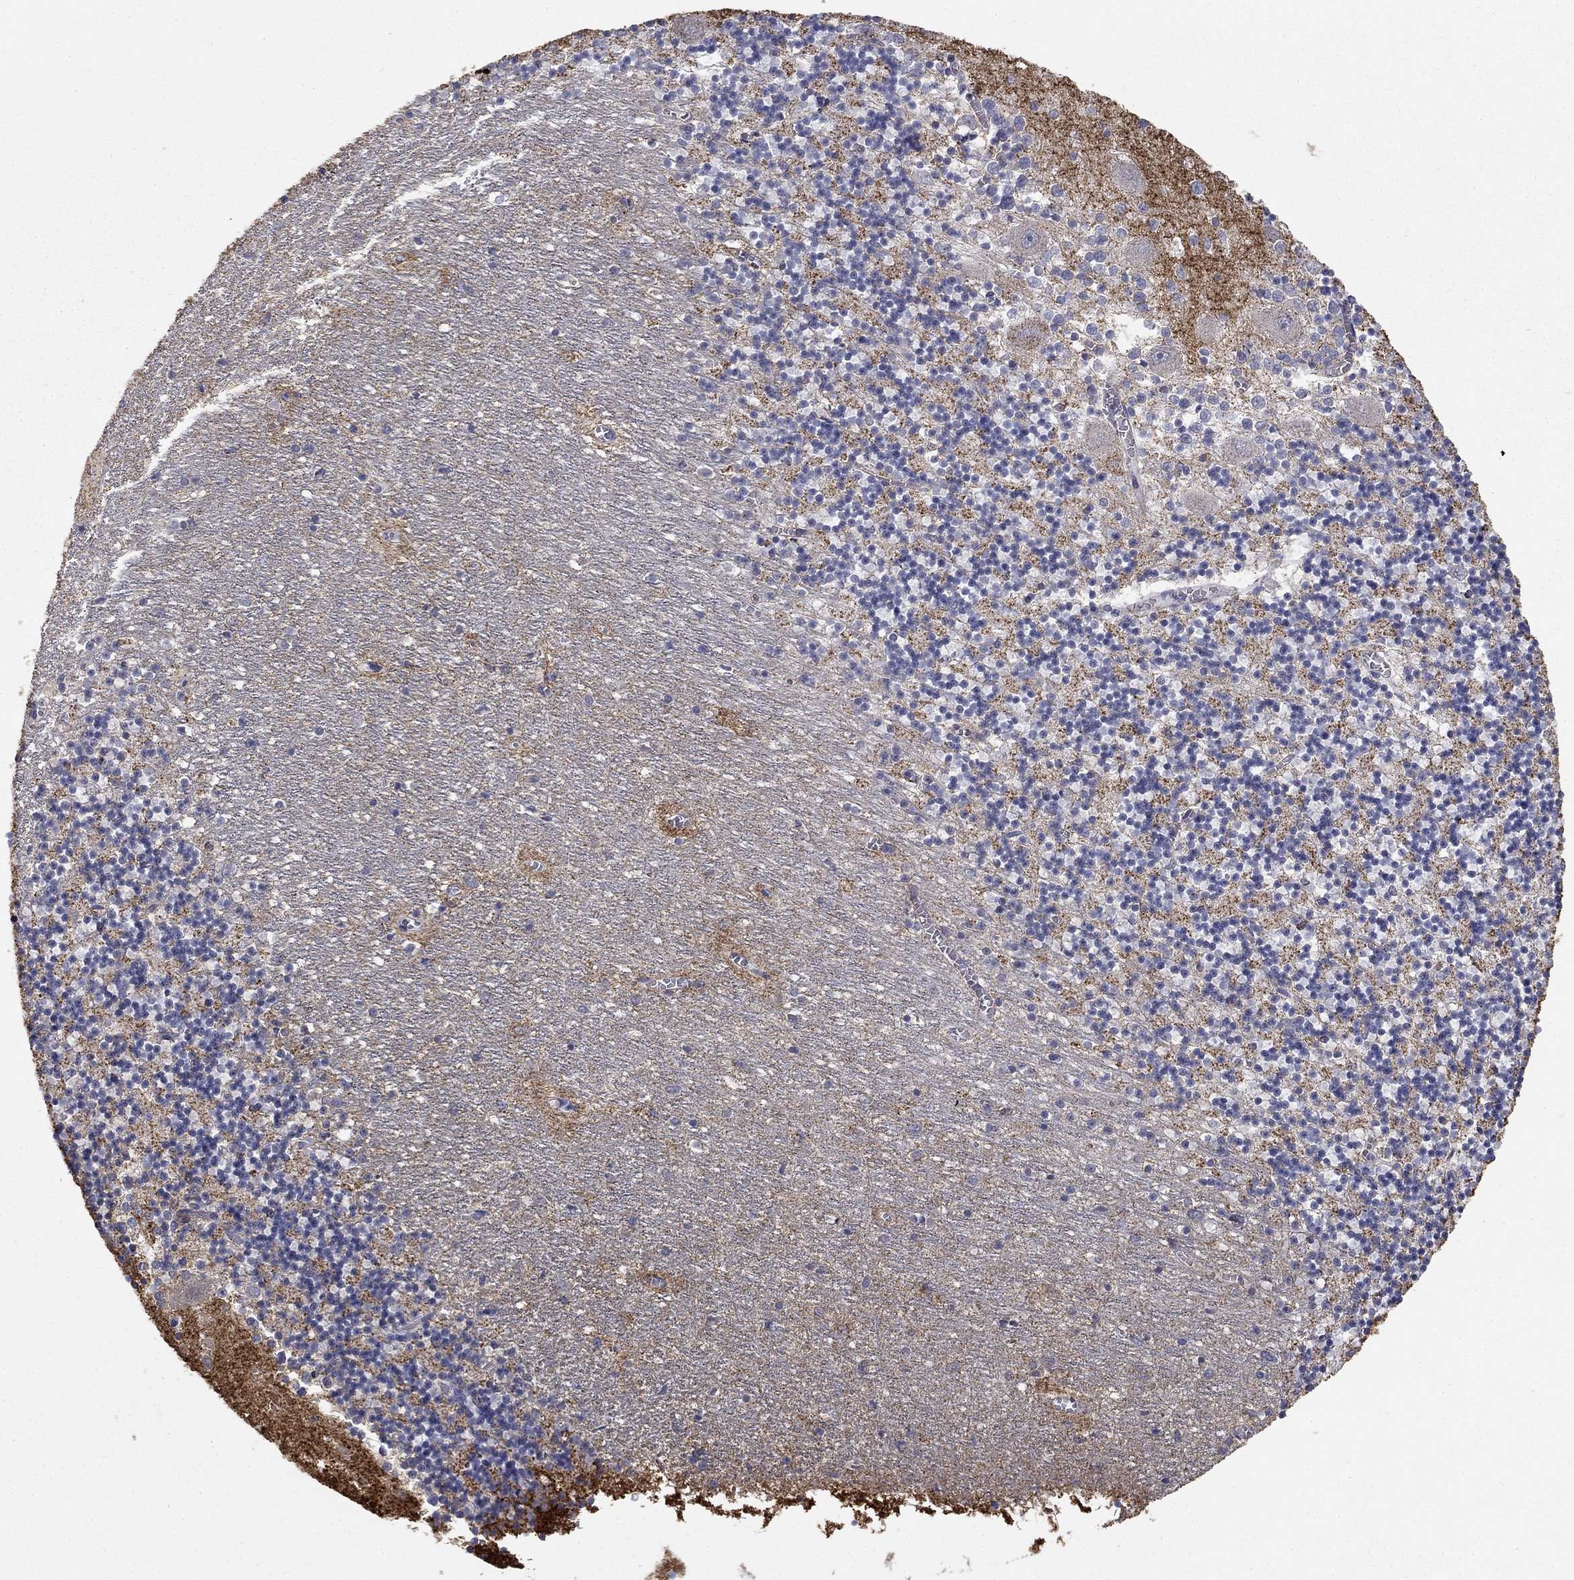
{"staining": {"intensity": "negative", "quantity": "none", "location": "none"}, "tissue": "cerebellum", "cell_type": "Cells in granular layer", "image_type": "normal", "snomed": [{"axis": "morphology", "description": "Normal tissue, NOS"}, {"axis": "topography", "description": "Cerebellum"}], "caption": "This is an immunohistochemistry (IHC) image of unremarkable cerebellum. There is no positivity in cells in granular layer.", "gene": "SEPTIN3", "patient": {"sex": "female", "age": 64}}